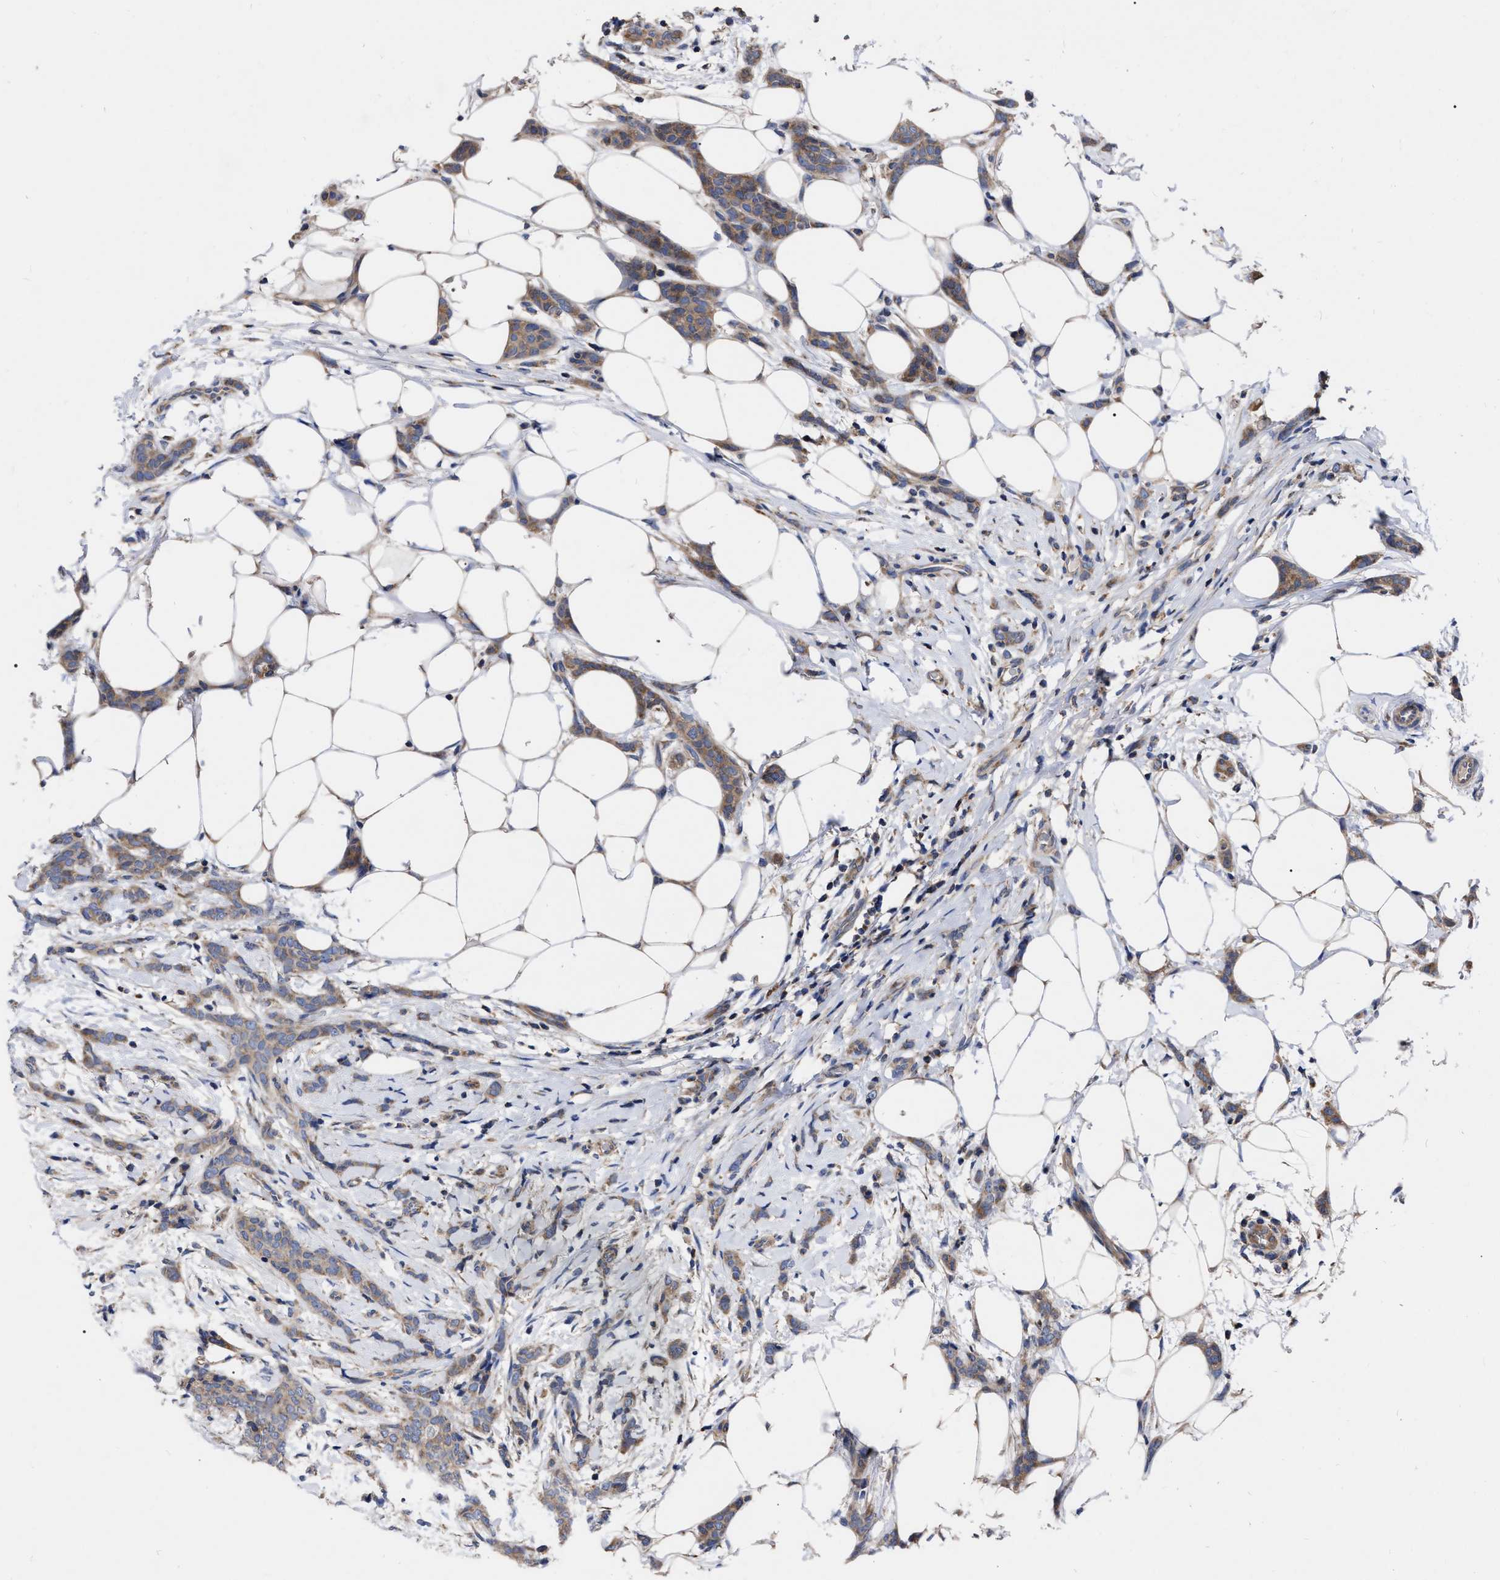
{"staining": {"intensity": "moderate", "quantity": ">75%", "location": "cytoplasmic/membranous"}, "tissue": "breast cancer", "cell_type": "Tumor cells", "image_type": "cancer", "snomed": [{"axis": "morphology", "description": "Lobular carcinoma"}, {"axis": "topography", "description": "Skin"}, {"axis": "topography", "description": "Breast"}], "caption": "The histopathology image reveals immunohistochemical staining of breast lobular carcinoma. There is moderate cytoplasmic/membranous positivity is present in about >75% of tumor cells. The staining was performed using DAB (3,3'-diaminobenzidine), with brown indicating positive protein expression. Nuclei are stained blue with hematoxylin.", "gene": "CDKN2C", "patient": {"sex": "female", "age": 46}}